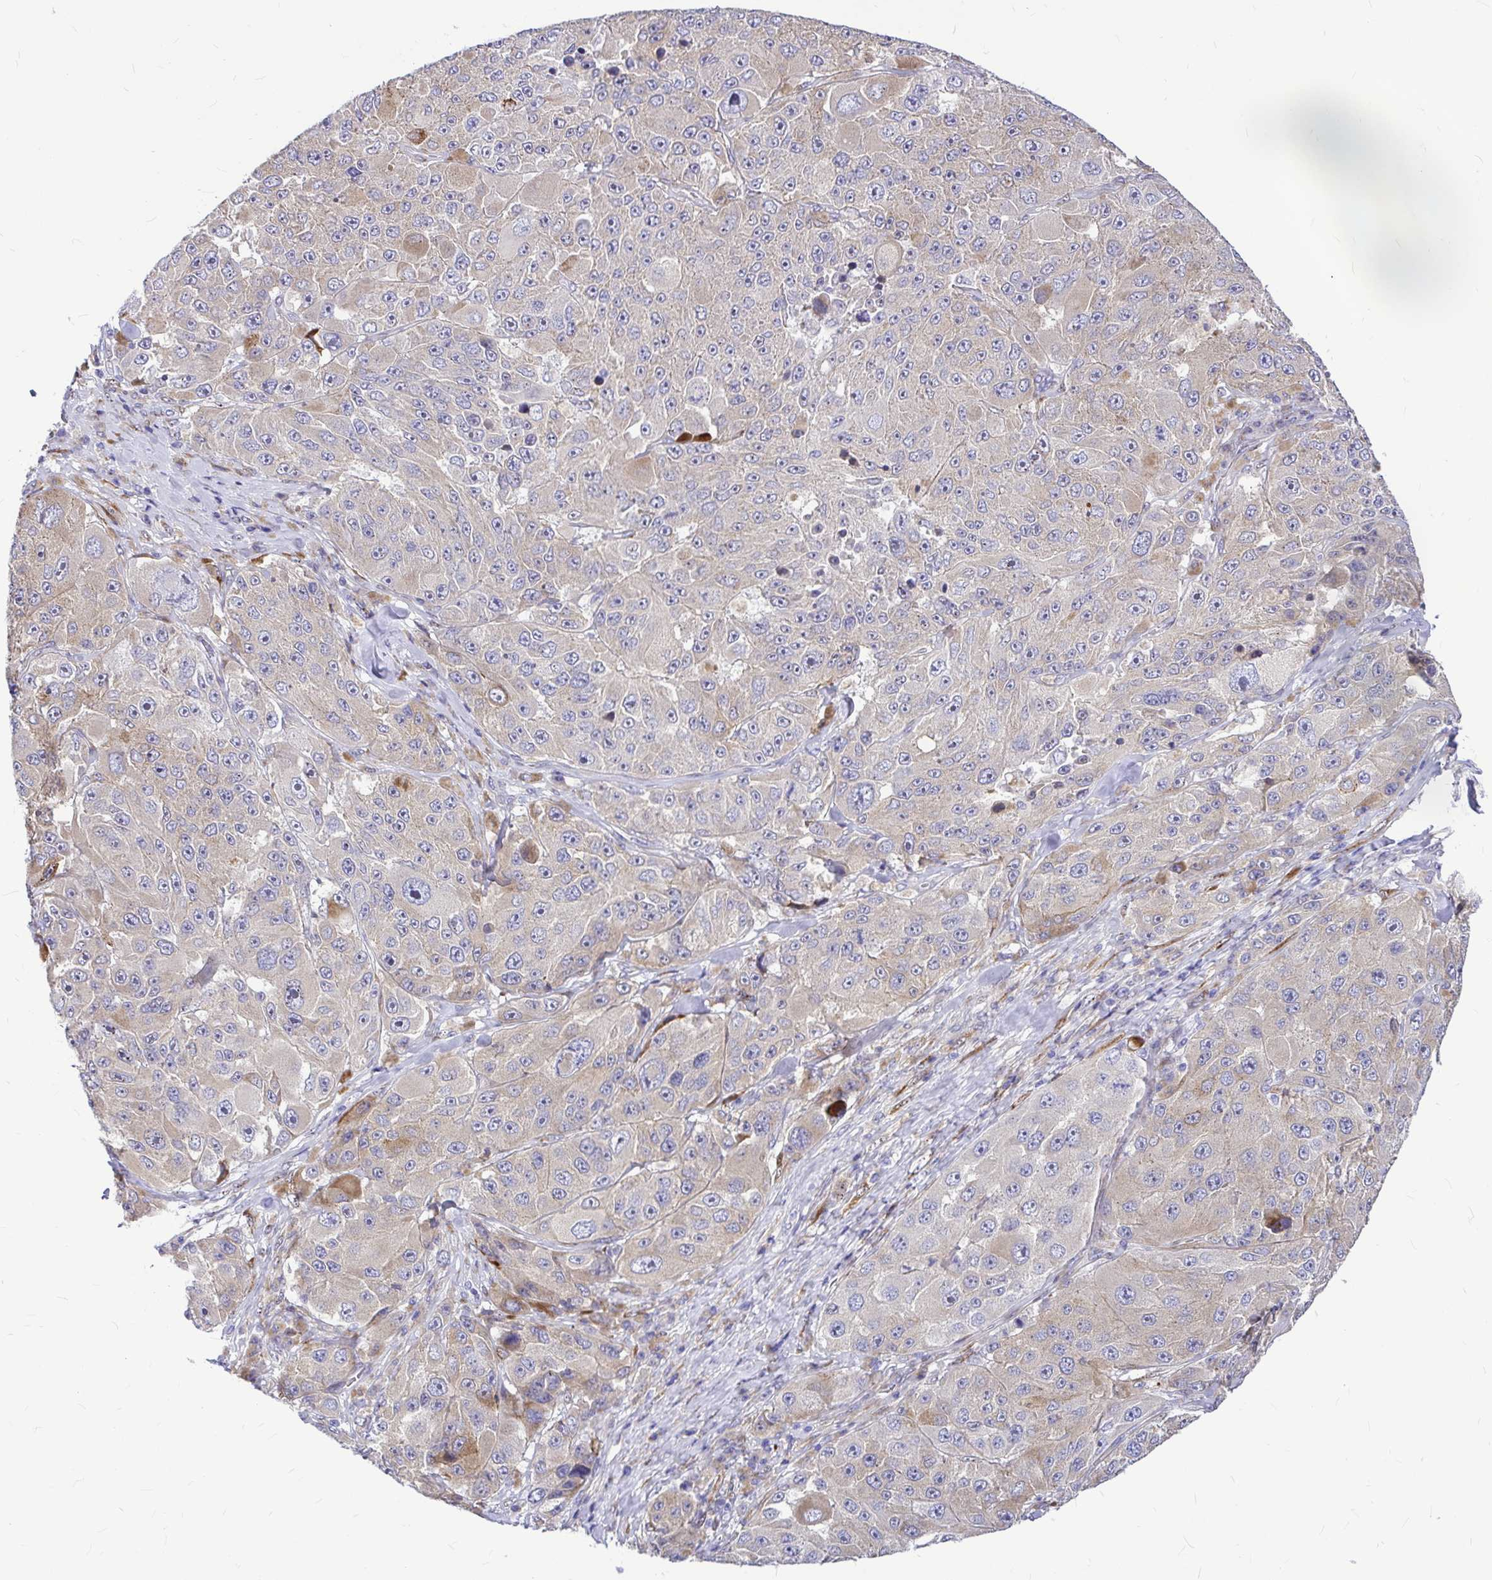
{"staining": {"intensity": "negative", "quantity": "none", "location": "none"}, "tissue": "melanoma", "cell_type": "Tumor cells", "image_type": "cancer", "snomed": [{"axis": "morphology", "description": "Malignant melanoma, Metastatic site"}, {"axis": "topography", "description": "Lymph node"}], "caption": "Malignant melanoma (metastatic site) was stained to show a protein in brown. There is no significant expression in tumor cells. (DAB (3,3'-diaminobenzidine) IHC visualized using brightfield microscopy, high magnification).", "gene": "GABBR2", "patient": {"sex": "male", "age": 62}}